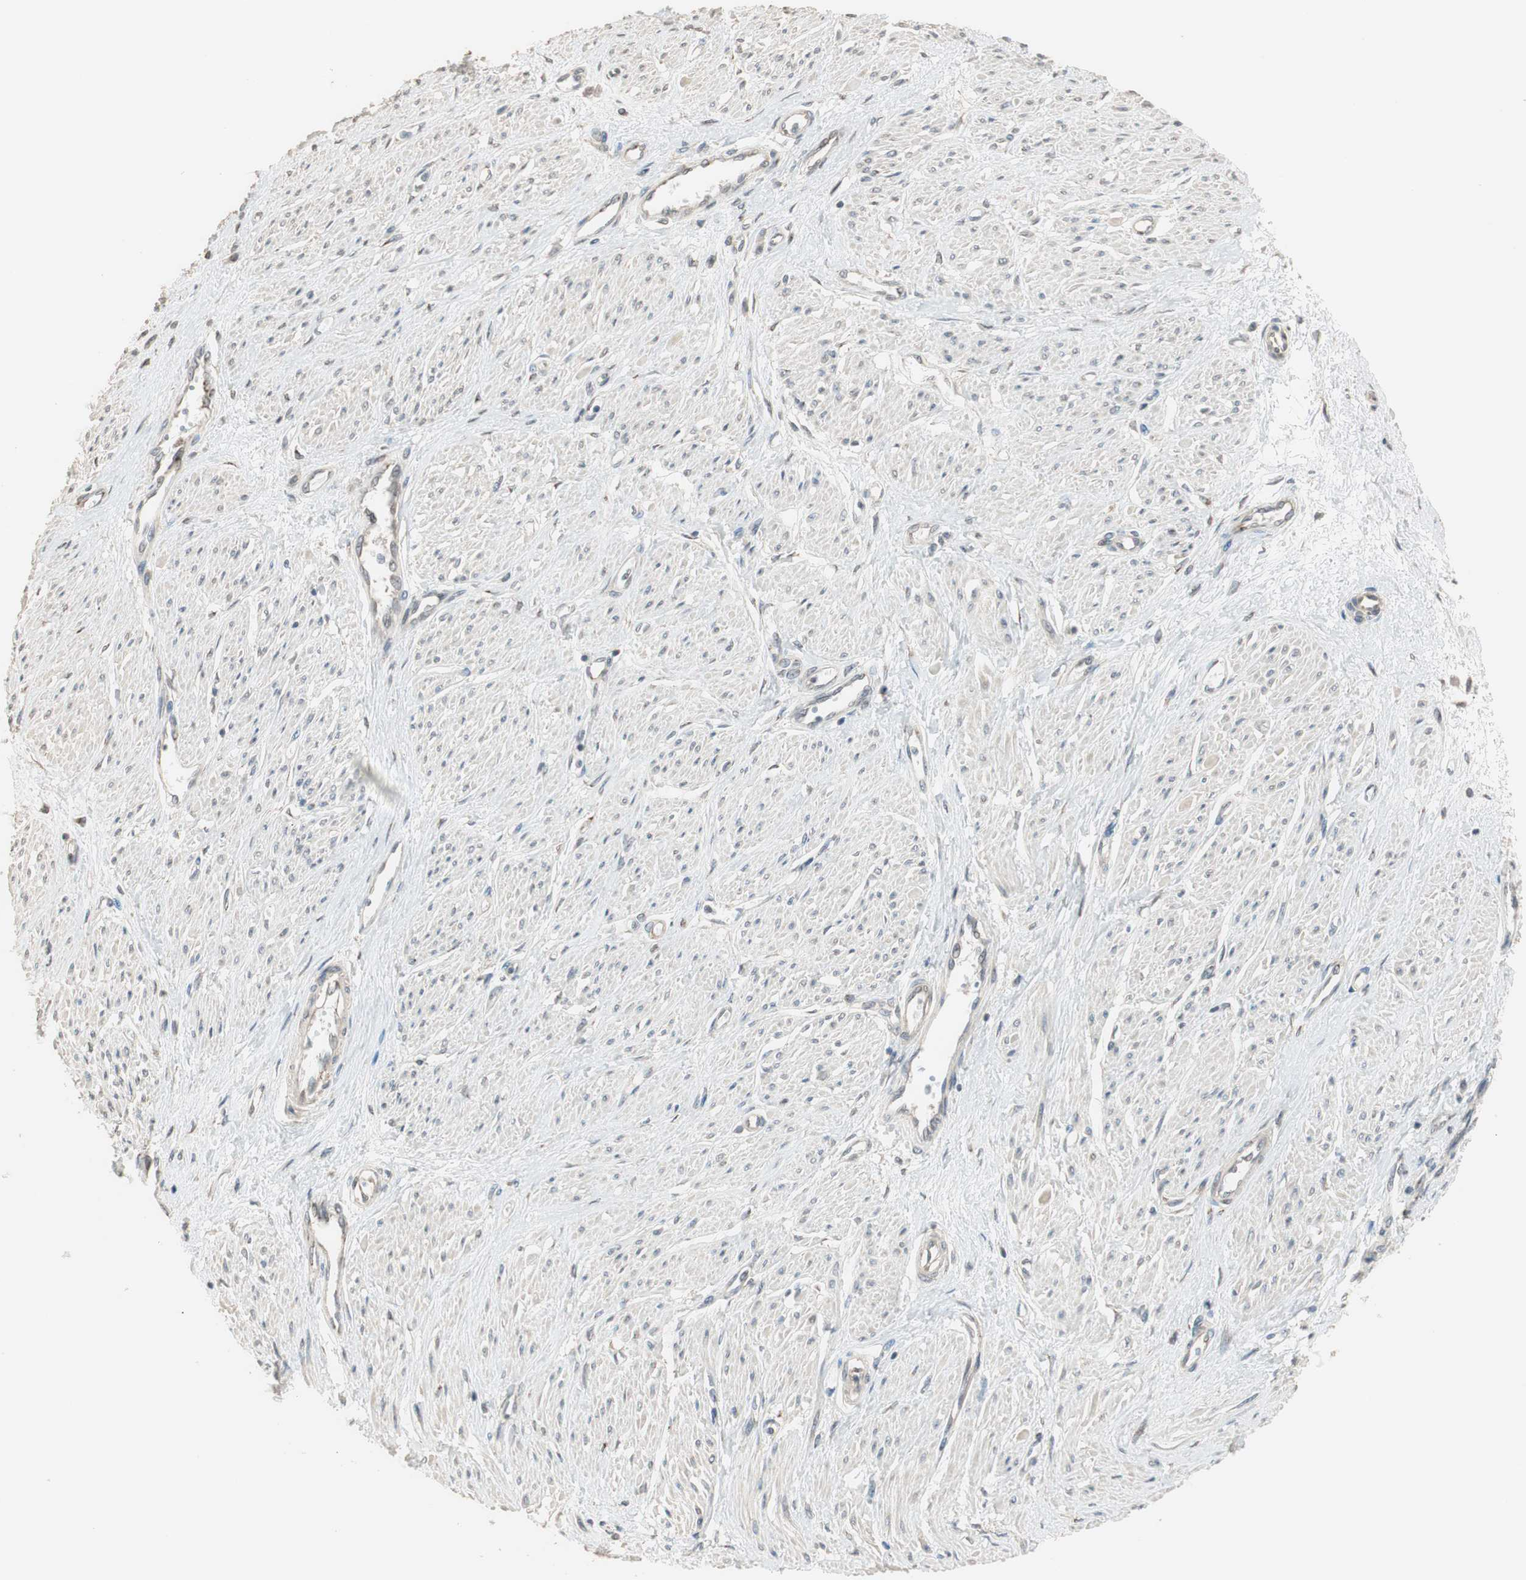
{"staining": {"intensity": "weak", "quantity": "25%-75%", "location": "cytoplasmic/membranous"}, "tissue": "smooth muscle", "cell_type": "Smooth muscle cells", "image_type": "normal", "snomed": [{"axis": "morphology", "description": "Normal tissue, NOS"}, {"axis": "topography", "description": "Smooth muscle"}, {"axis": "topography", "description": "Uterus"}], "caption": "Immunohistochemical staining of unremarkable smooth muscle exhibits weak cytoplasmic/membranous protein expression in about 25%-75% of smooth muscle cells.", "gene": "RARRES1", "patient": {"sex": "female", "age": 39}}